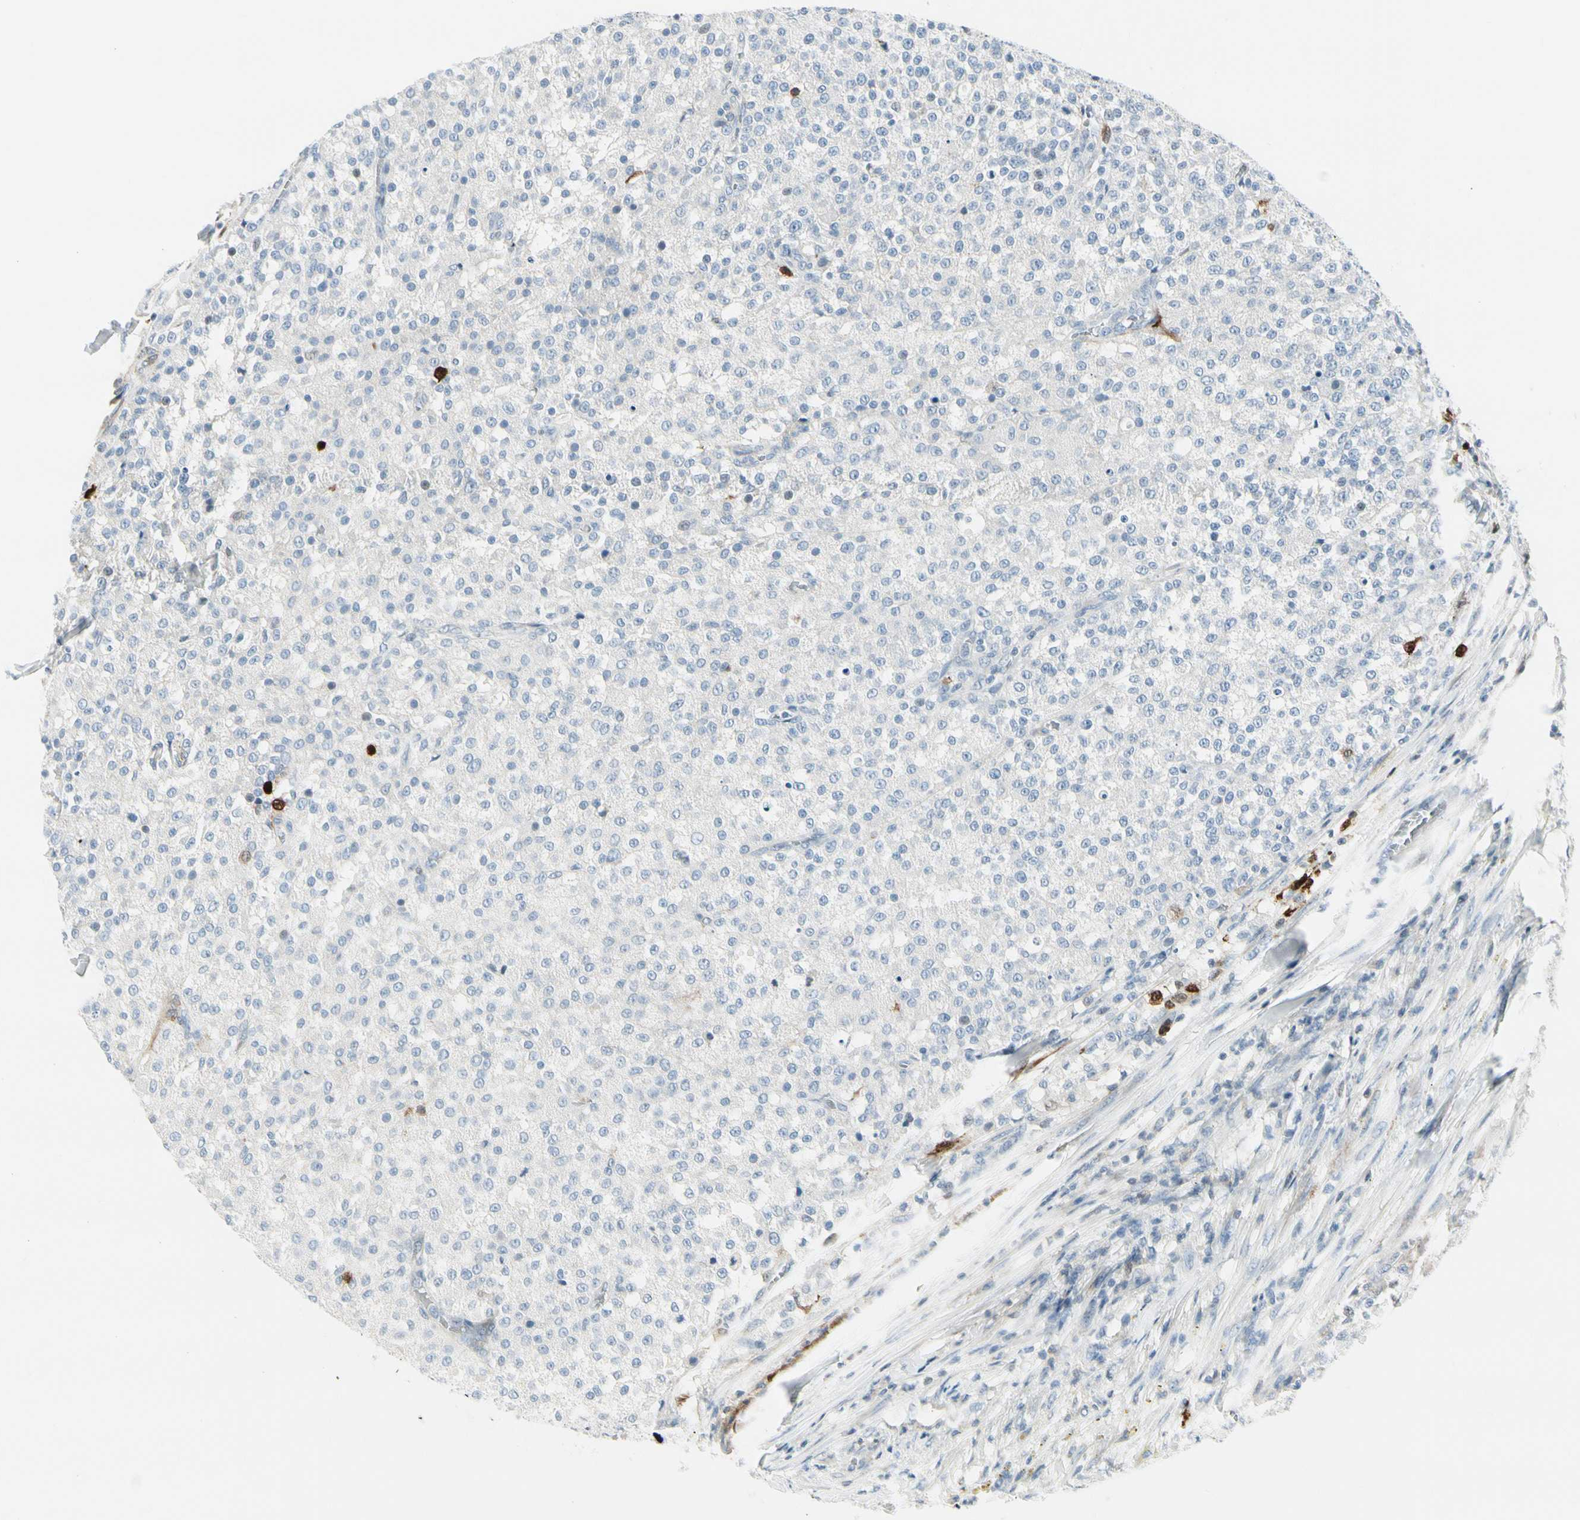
{"staining": {"intensity": "negative", "quantity": "none", "location": "none"}, "tissue": "testis cancer", "cell_type": "Tumor cells", "image_type": "cancer", "snomed": [{"axis": "morphology", "description": "Seminoma, NOS"}, {"axis": "topography", "description": "Testis"}], "caption": "High power microscopy histopathology image of an immunohistochemistry image of testis cancer, revealing no significant staining in tumor cells.", "gene": "TRAF1", "patient": {"sex": "male", "age": 59}}